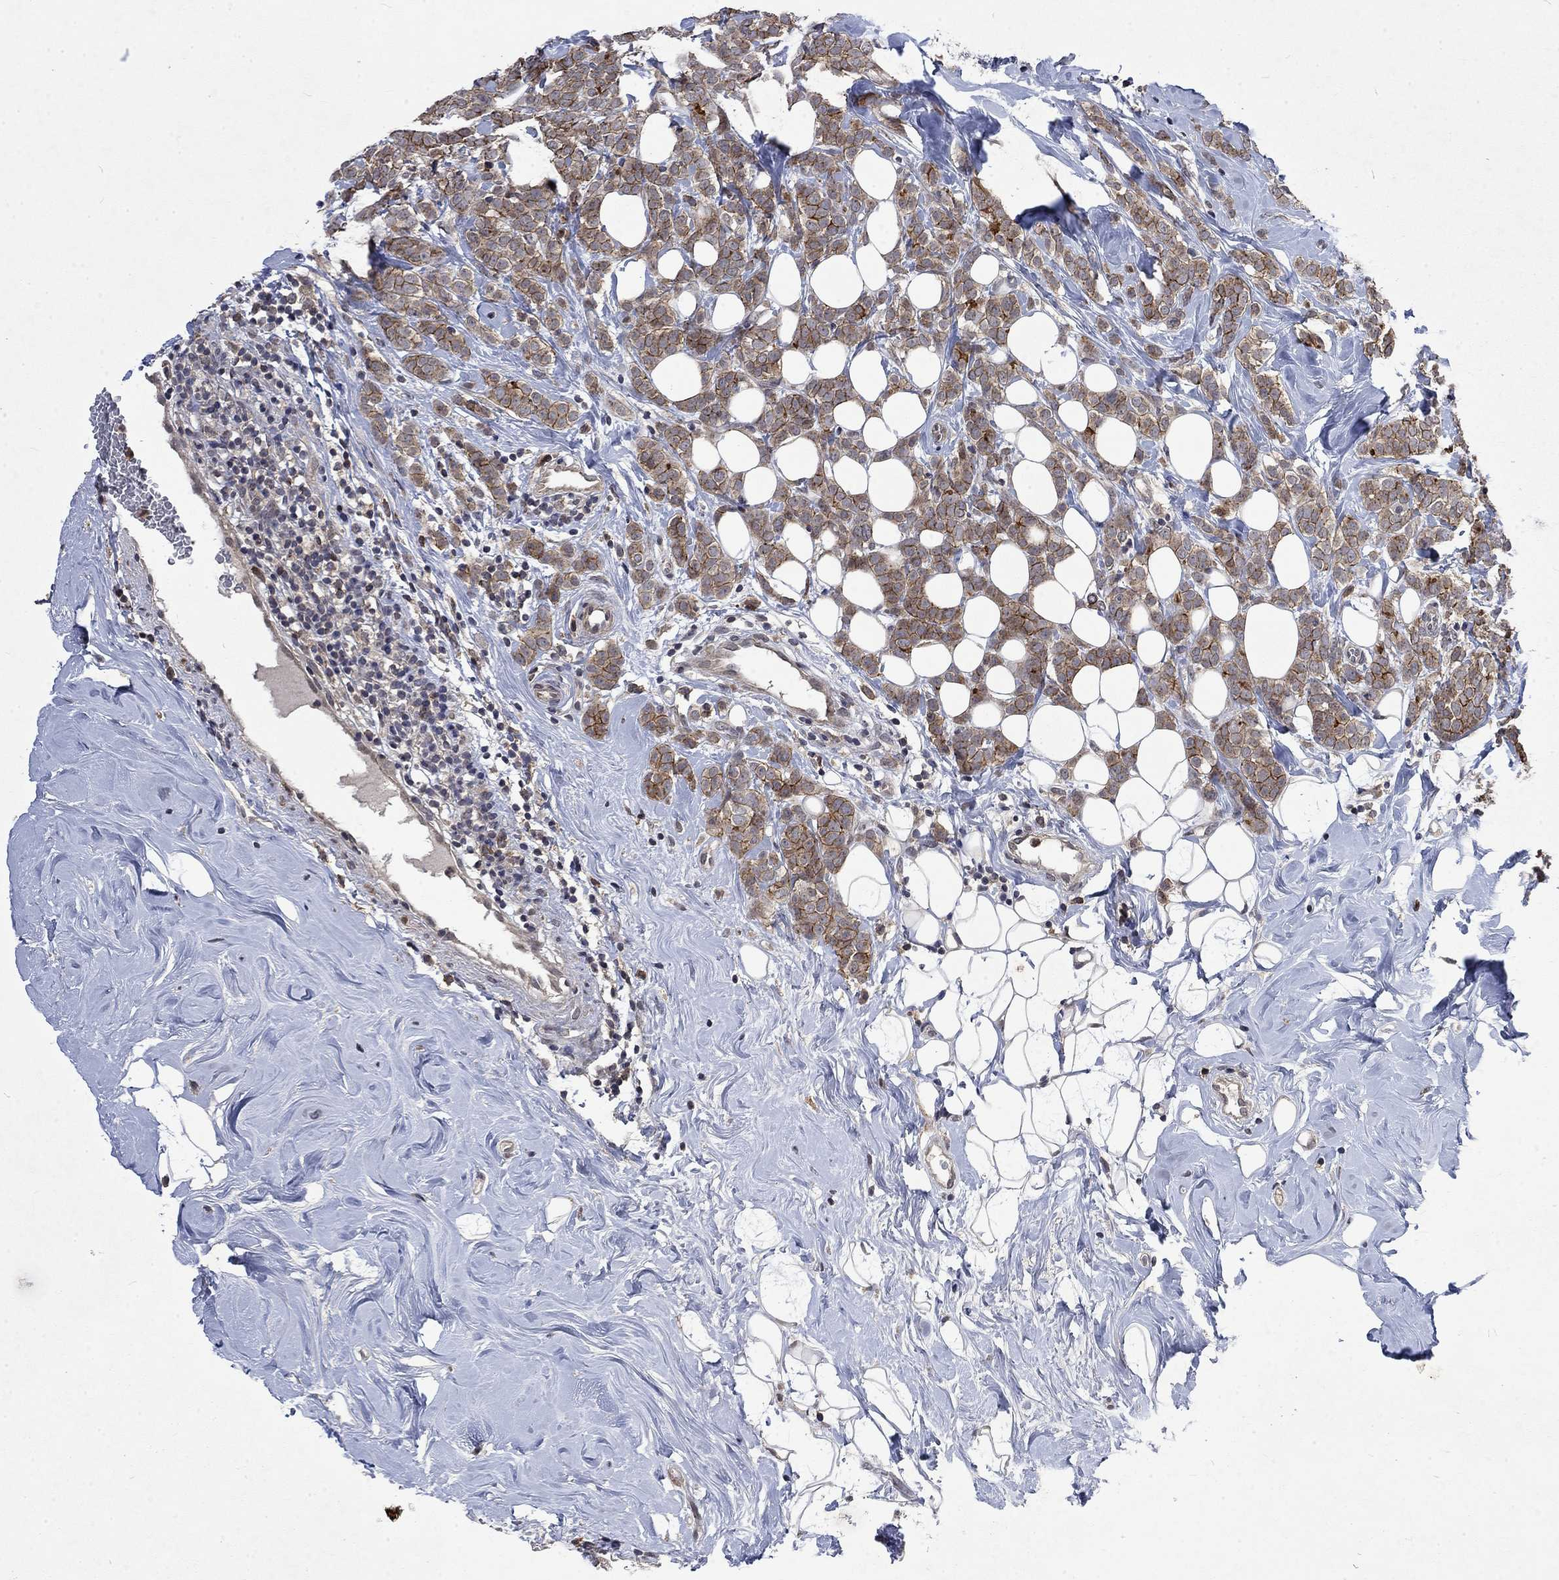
{"staining": {"intensity": "strong", "quantity": "25%-75%", "location": "cytoplasmic/membranous"}, "tissue": "breast cancer", "cell_type": "Tumor cells", "image_type": "cancer", "snomed": [{"axis": "morphology", "description": "Lobular carcinoma"}, {"axis": "topography", "description": "Breast"}], "caption": "This image exhibits breast cancer (lobular carcinoma) stained with IHC to label a protein in brown. The cytoplasmic/membranous of tumor cells show strong positivity for the protein. Nuclei are counter-stained blue.", "gene": "PPP1R9A", "patient": {"sex": "female", "age": 49}}